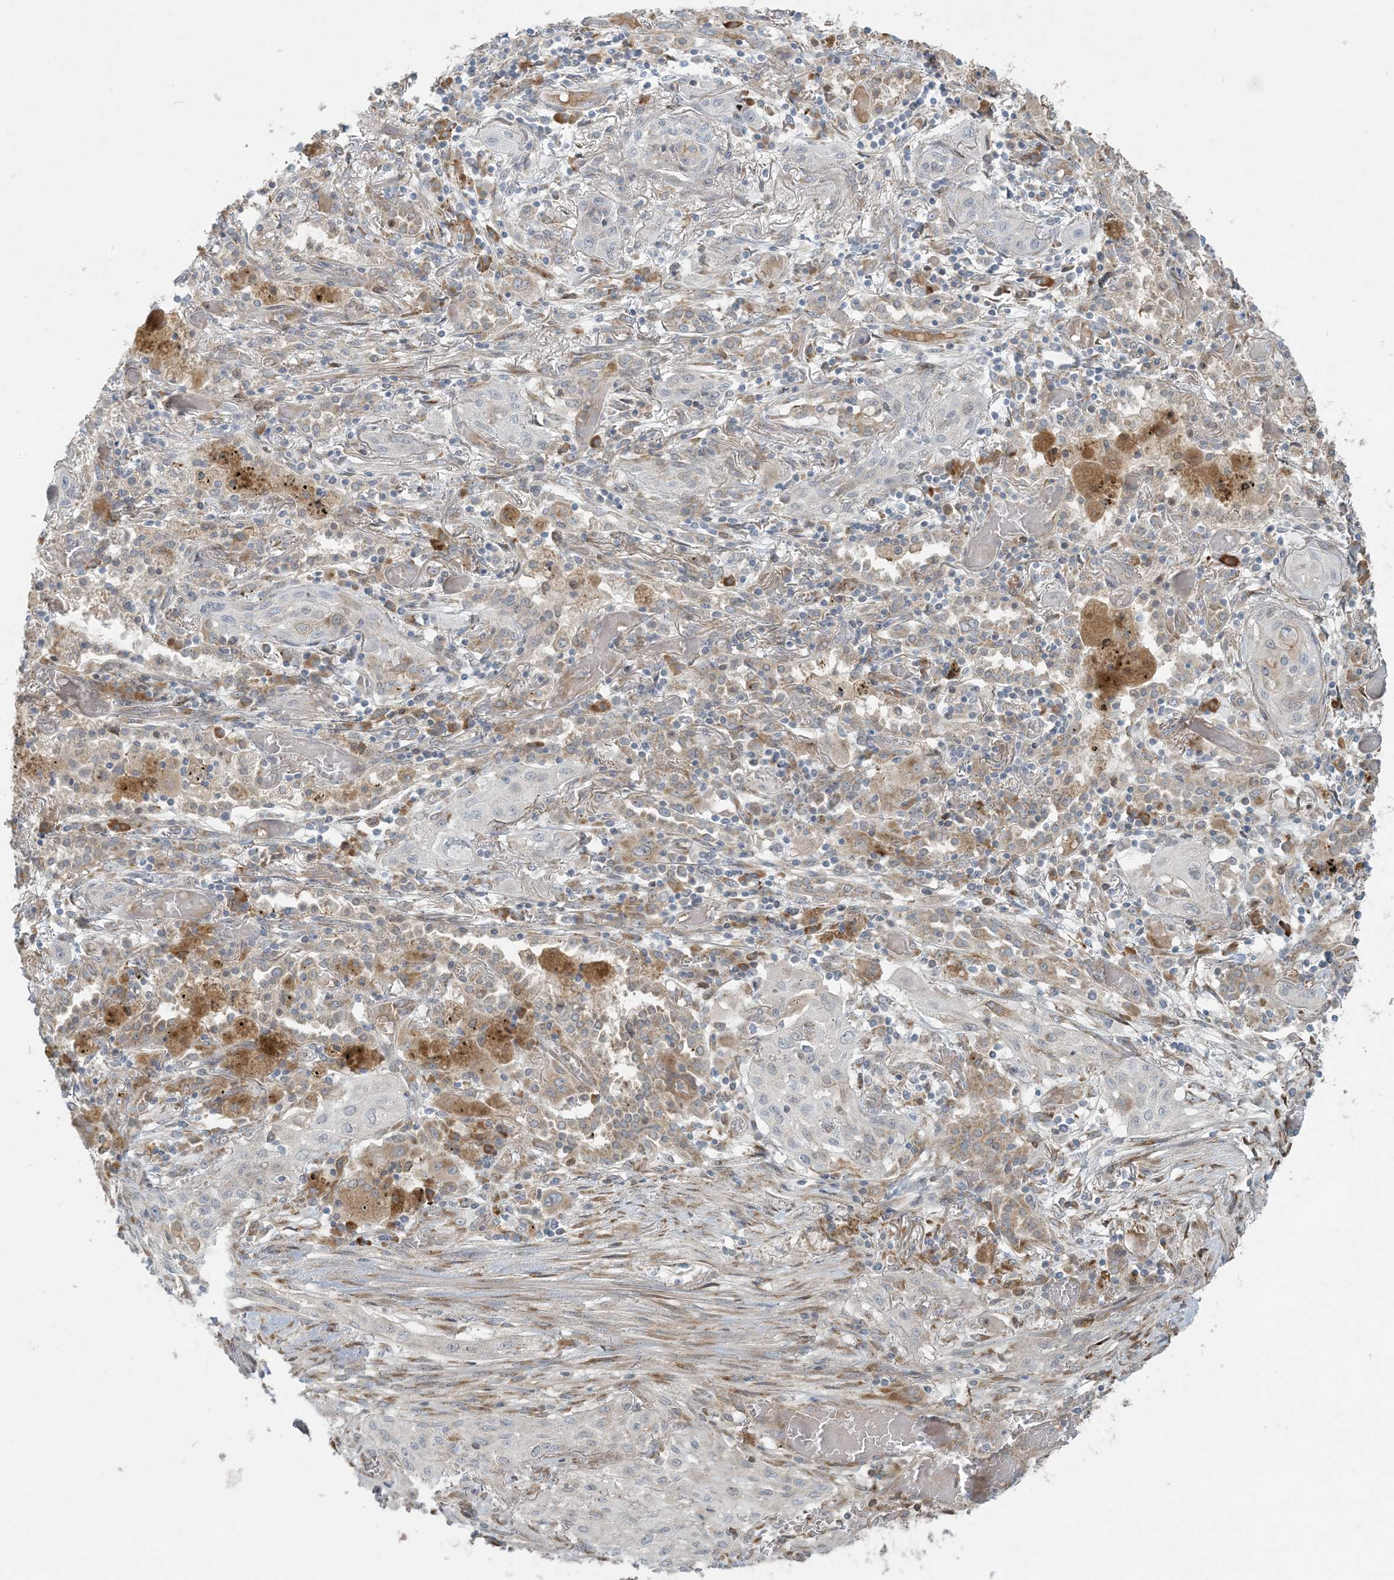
{"staining": {"intensity": "negative", "quantity": "none", "location": "none"}, "tissue": "lung cancer", "cell_type": "Tumor cells", "image_type": "cancer", "snomed": [{"axis": "morphology", "description": "Squamous cell carcinoma, NOS"}, {"axis": "topography", "description": "Lung"}], "caption": "High power microscopy micrograph of an immunohistochemistry (IHC) image of lung cancer, revealing no significant expression in tumor cells.", "gene": "HACL1", "patient": {"sex": "female", "age": 47}}